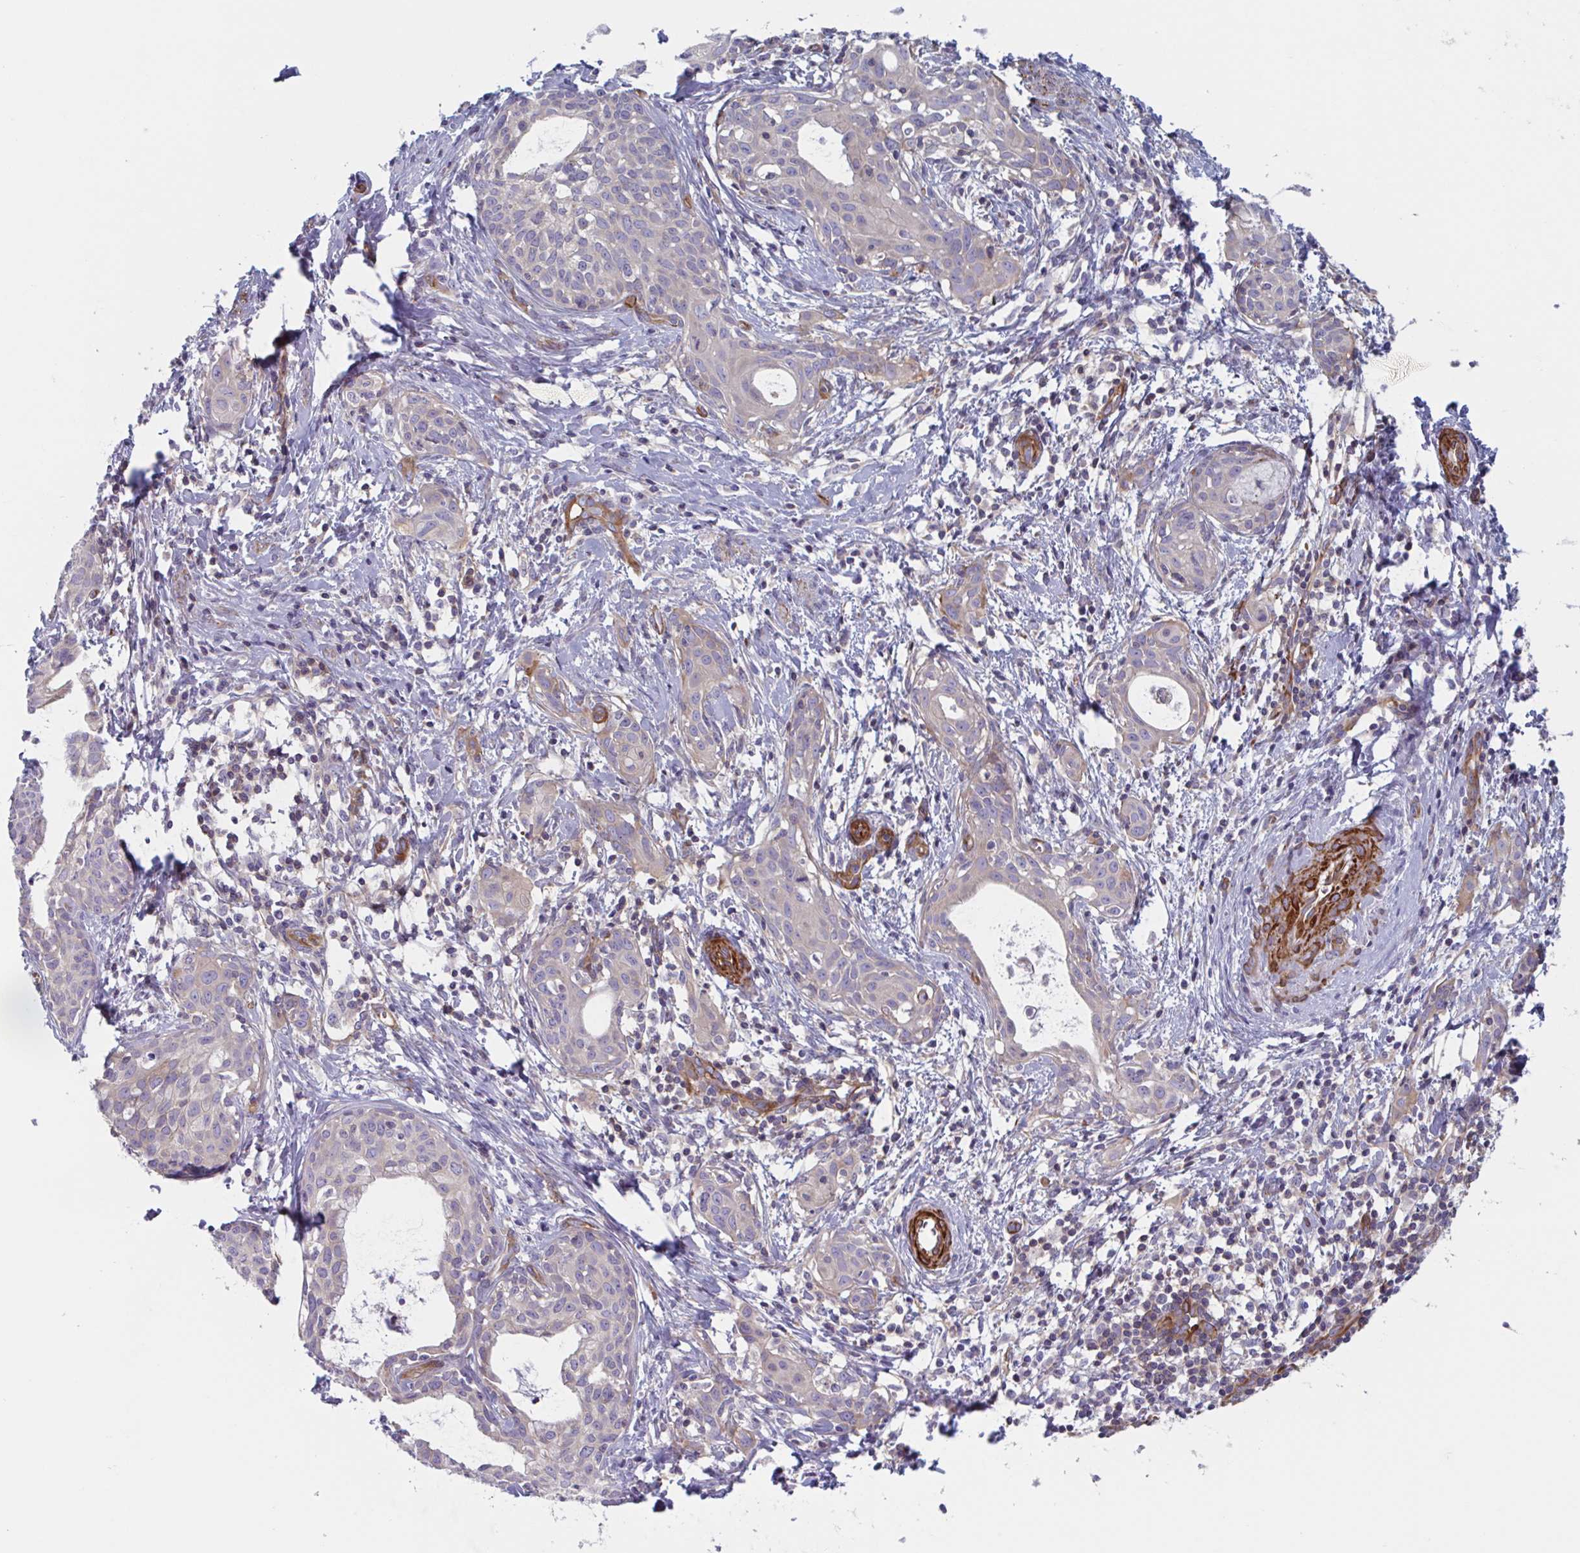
{"staining": {"intensity": "weak", "quantity": "<25%", "location": "cytoplasmic/membranous"}, "tissue": "cervical cancer", "cell_type": "Tumor cells", "image_type": "cancer", "snomed": [{"axis": "morphology", "description": "Squamous cell carcinoma, NOS"}, {"axis": "topography", "description": "Cervix"}], "caption": "Protein analysis of cervical cancer (squamous cell carcinoma) exhibits no significant positivity in tumor cells.", "gene": "SHISA7", "patient": {"sex": "female", "age": 52}}